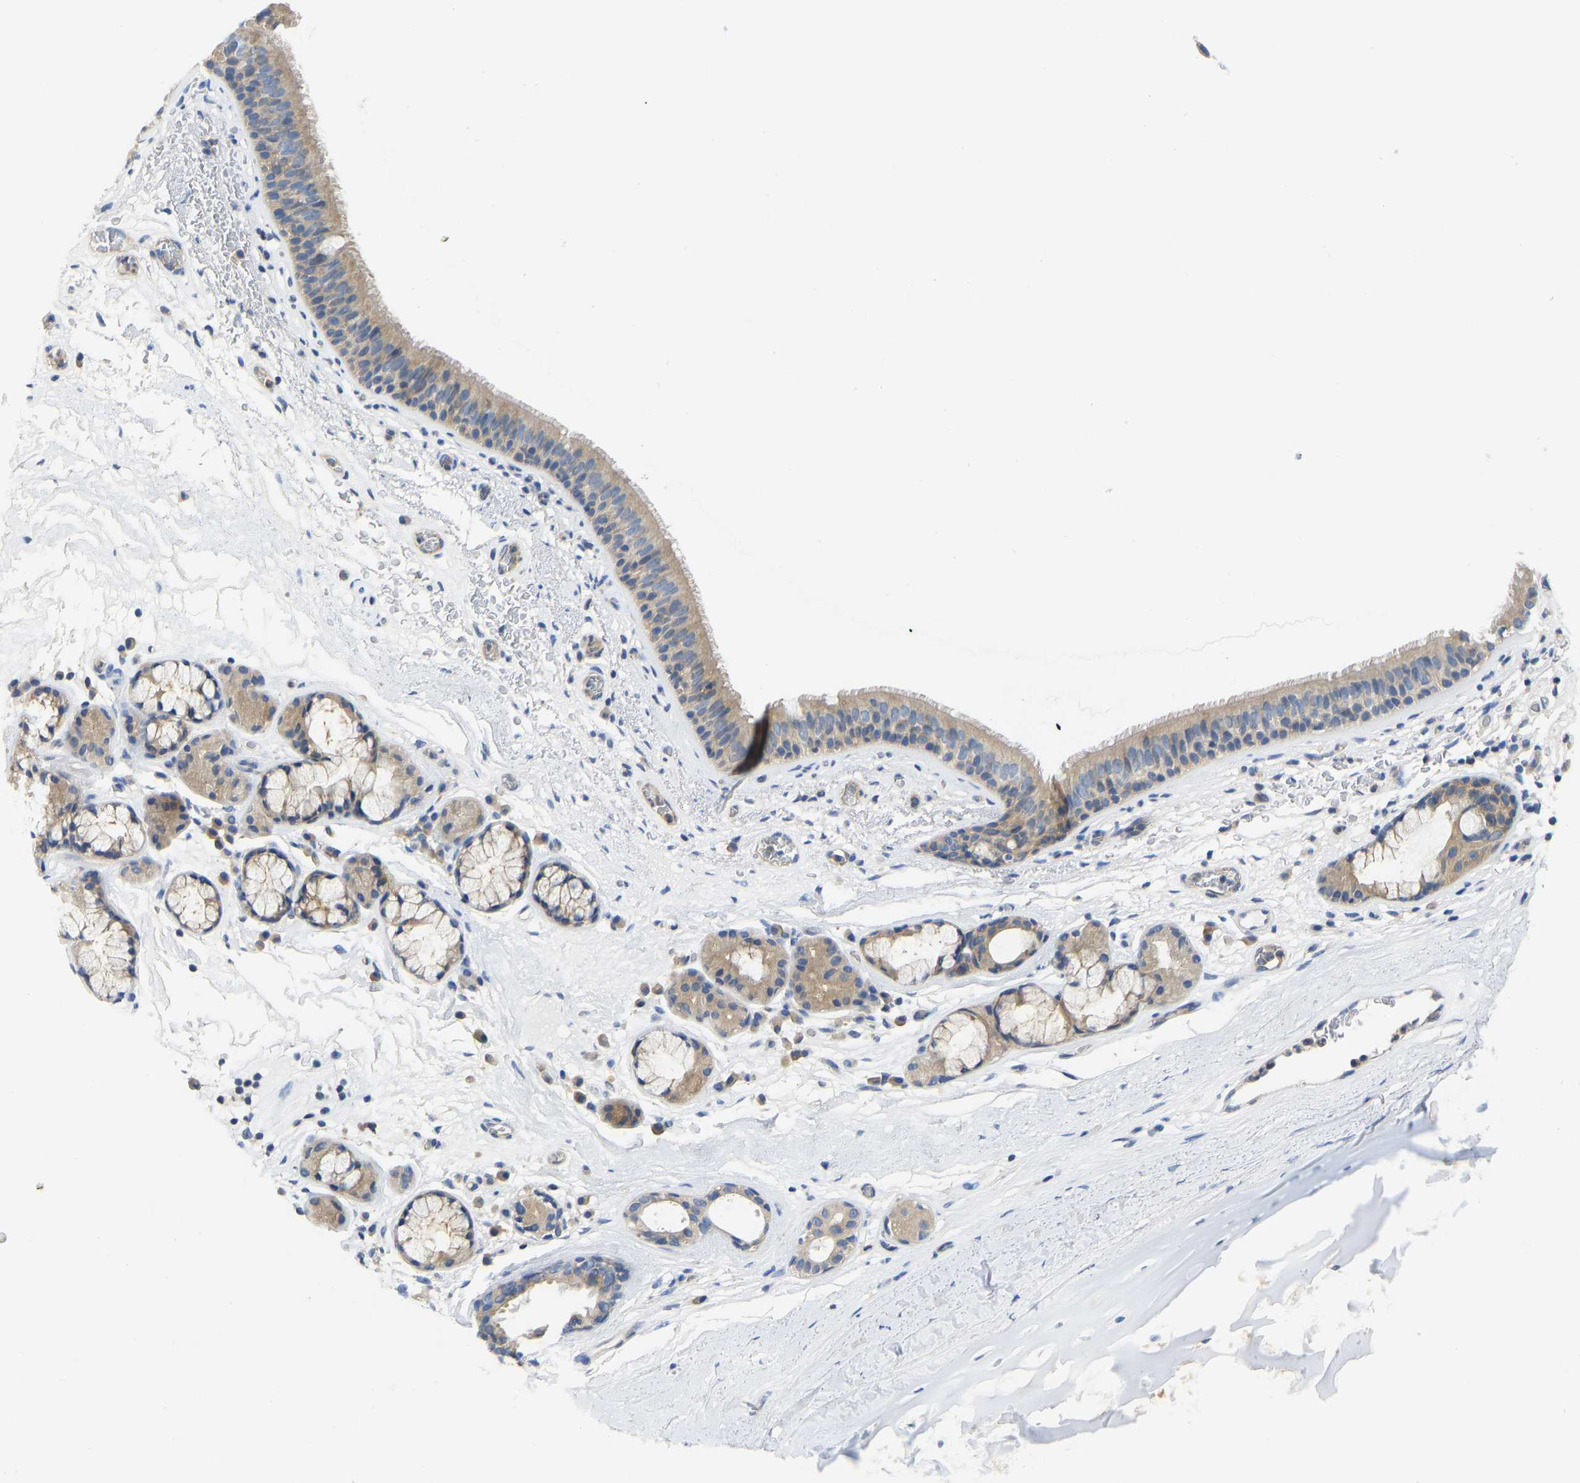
{"staining": {"intensity": "moderate", "quantity": ">75%", "location": "cytoplasmic/membranous"}, "tissue": "bronchus", "cell_type": "Respiratory epithelial cells", "image_type": "normal", "snomed": [{"axis": "morphology", "description": "Normal tissue, NOS"}, {"axis": "topography", "description": "Cartilage tissue"}], "caption": "Immunohistochemical staining of normal bronchus exhibits medium levels of moderate cytoplasmic/membranous expression in approximately >75% of respiratory epithelial cells.", "gene": "PPP3CA", "patient": {"sex": "female", "age": 63}}